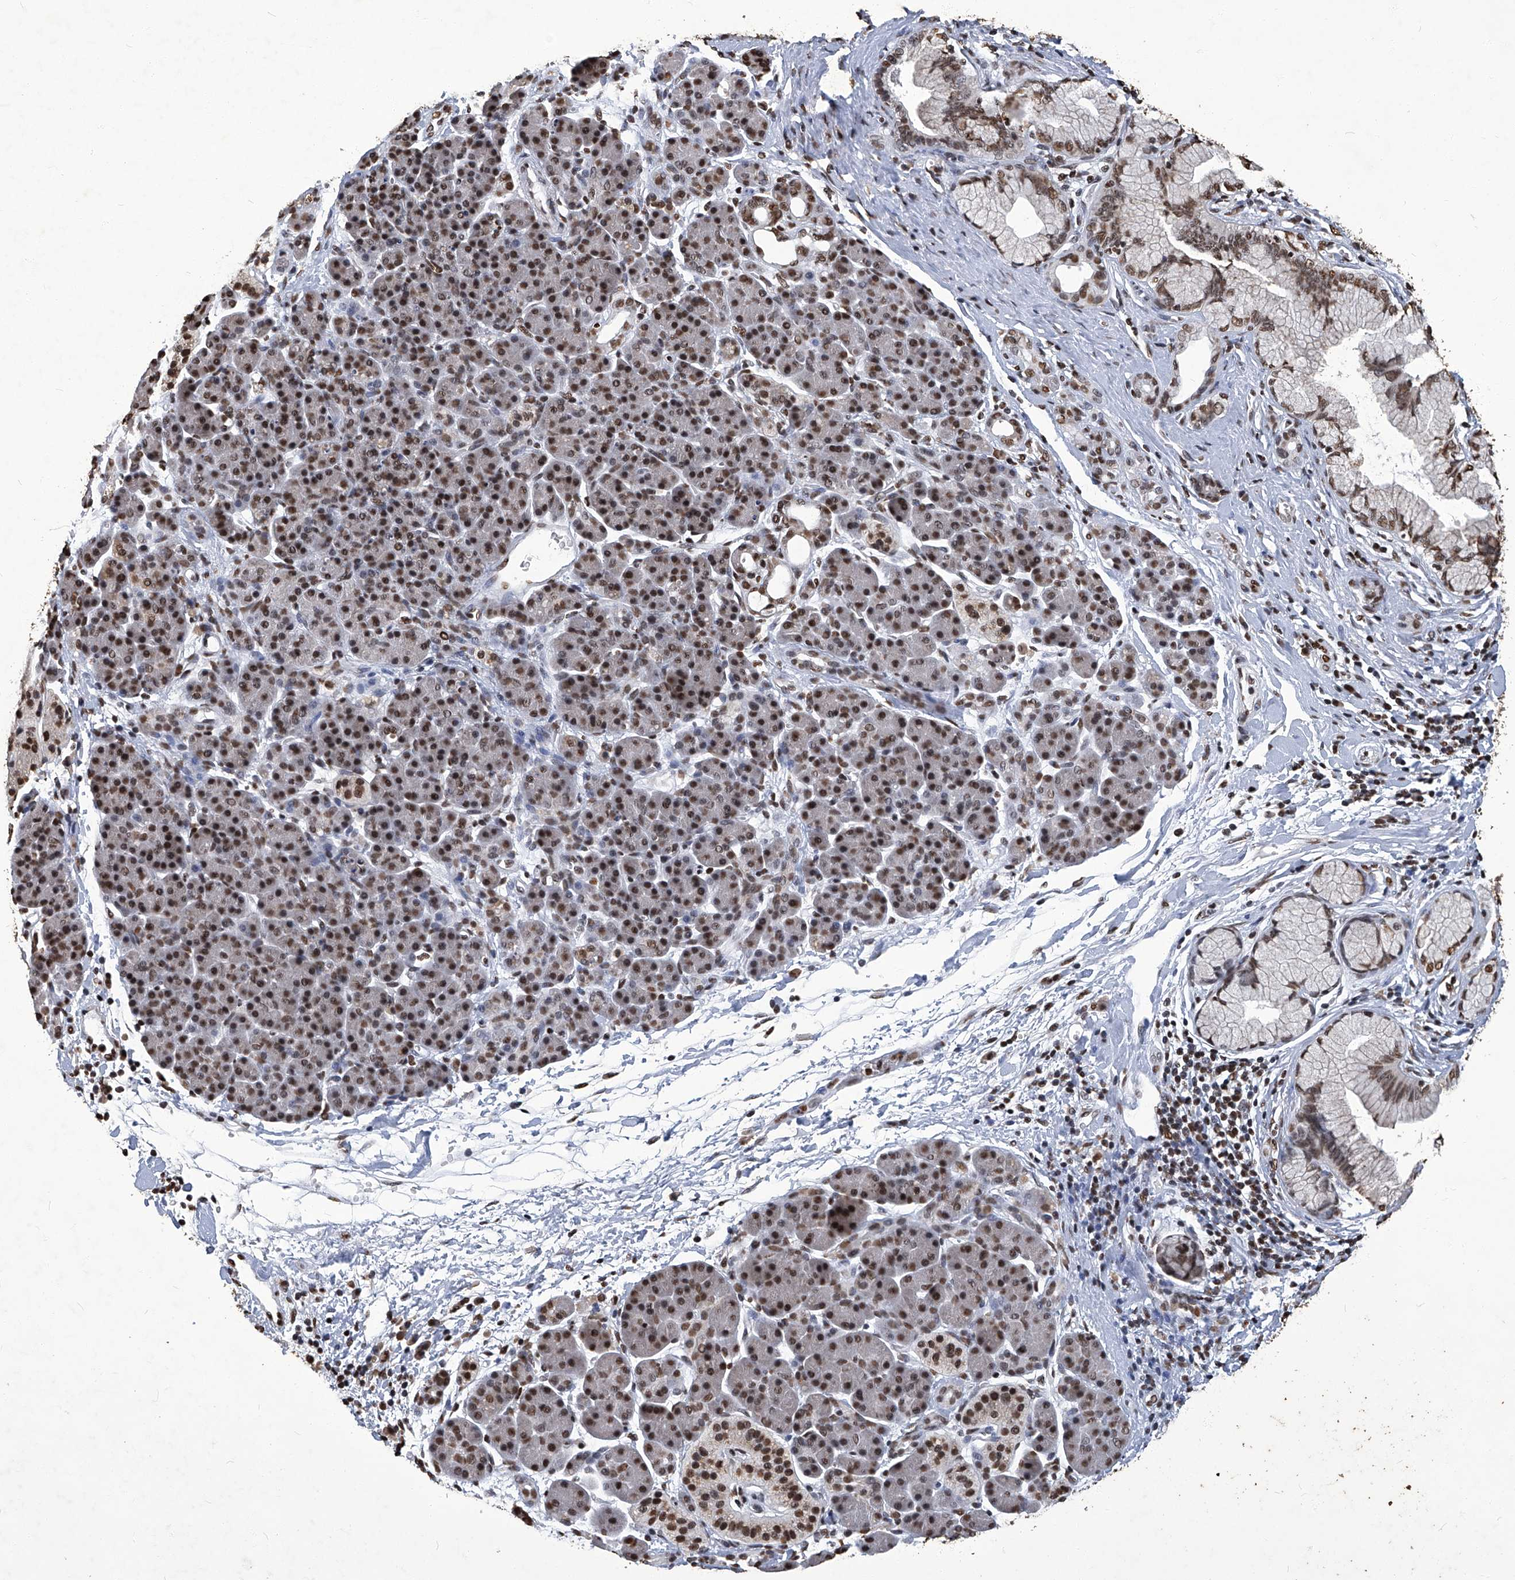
{"staining": {"intensity": "moderate", "quantity": ">75%", "location": "nuclear"}, "tissue": "pancreatic cancer", "cell_type": "Tumor cells", "image_type": "cancer", "snomed": [{"axis": "morphology", "description": "Adenocarcinoma, NOS"}, {"axis": "topography", "description": "Pancreas"}], "caption": "Moderate nuclear positivity for a protein is identified in approximately >75% of tumor cells of pancreatic adenocarcinoma using immunohistochemistry.", "gene": "HBP1", "patient": {"sex": "female", "age": 73}}